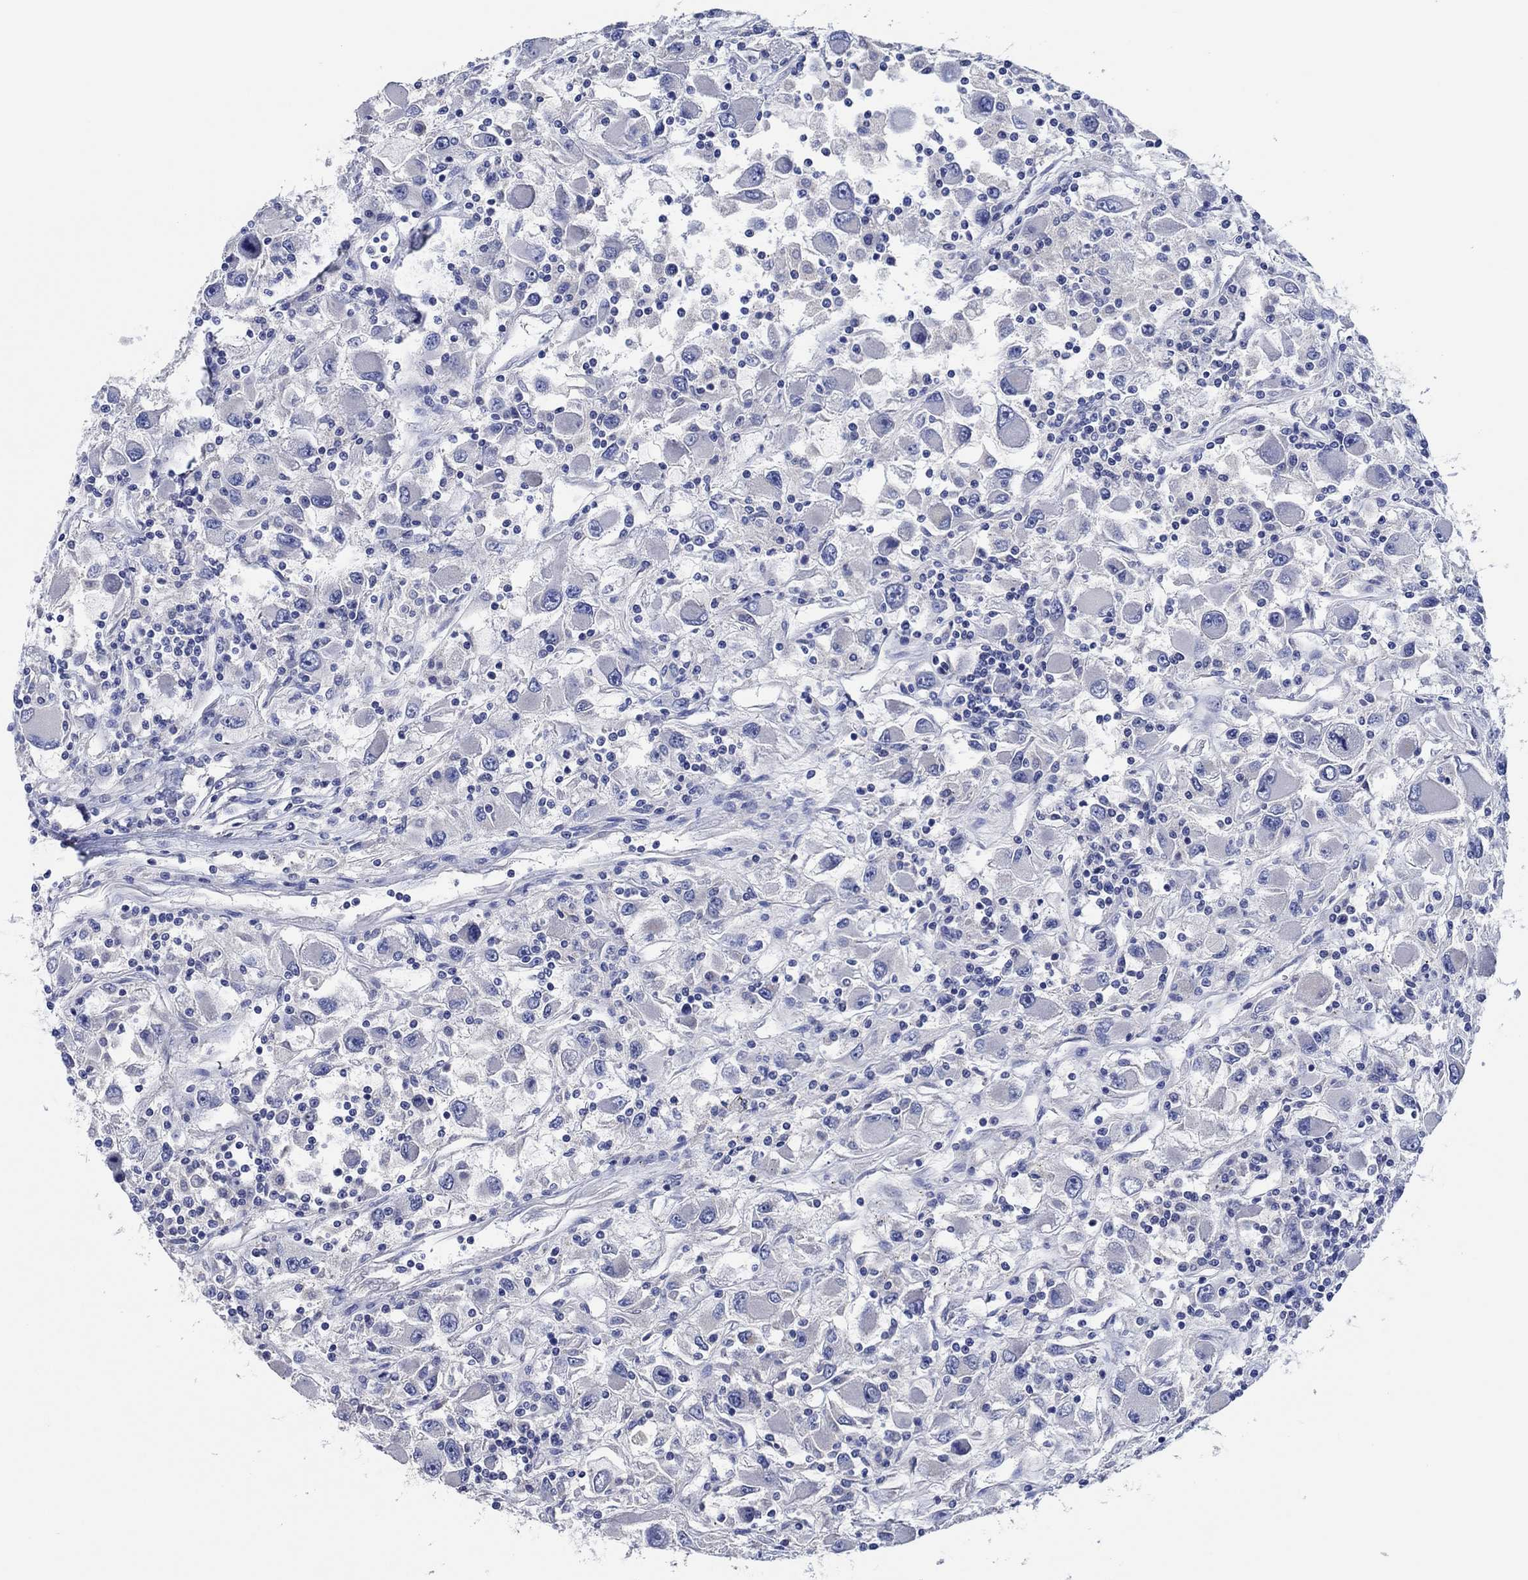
{"staining": {"intensity": "negative", "quantity": "none", "location": "none"}, "tissue": "renal cancer", "cell_type": "Tumor cells", "image_type": "cancer", "snomed": [{"axis": "morphology", "description": "Adenocarcinoma, NOS"}, {"axis": "topography", "description": "Kidney"}], "caption": "Renal cancer was stained to show a protein in brown. There is no significant staining in tumor cells. The staining was performed using DAB (3,3'-diaminobenzidine) to visualize the protein expression in brown, while the nuclei were stained in blue with hematoxylin (Magnification: 20x).", "gene": "PRRT3", "patient": {"sex": "female", "age": 67}}